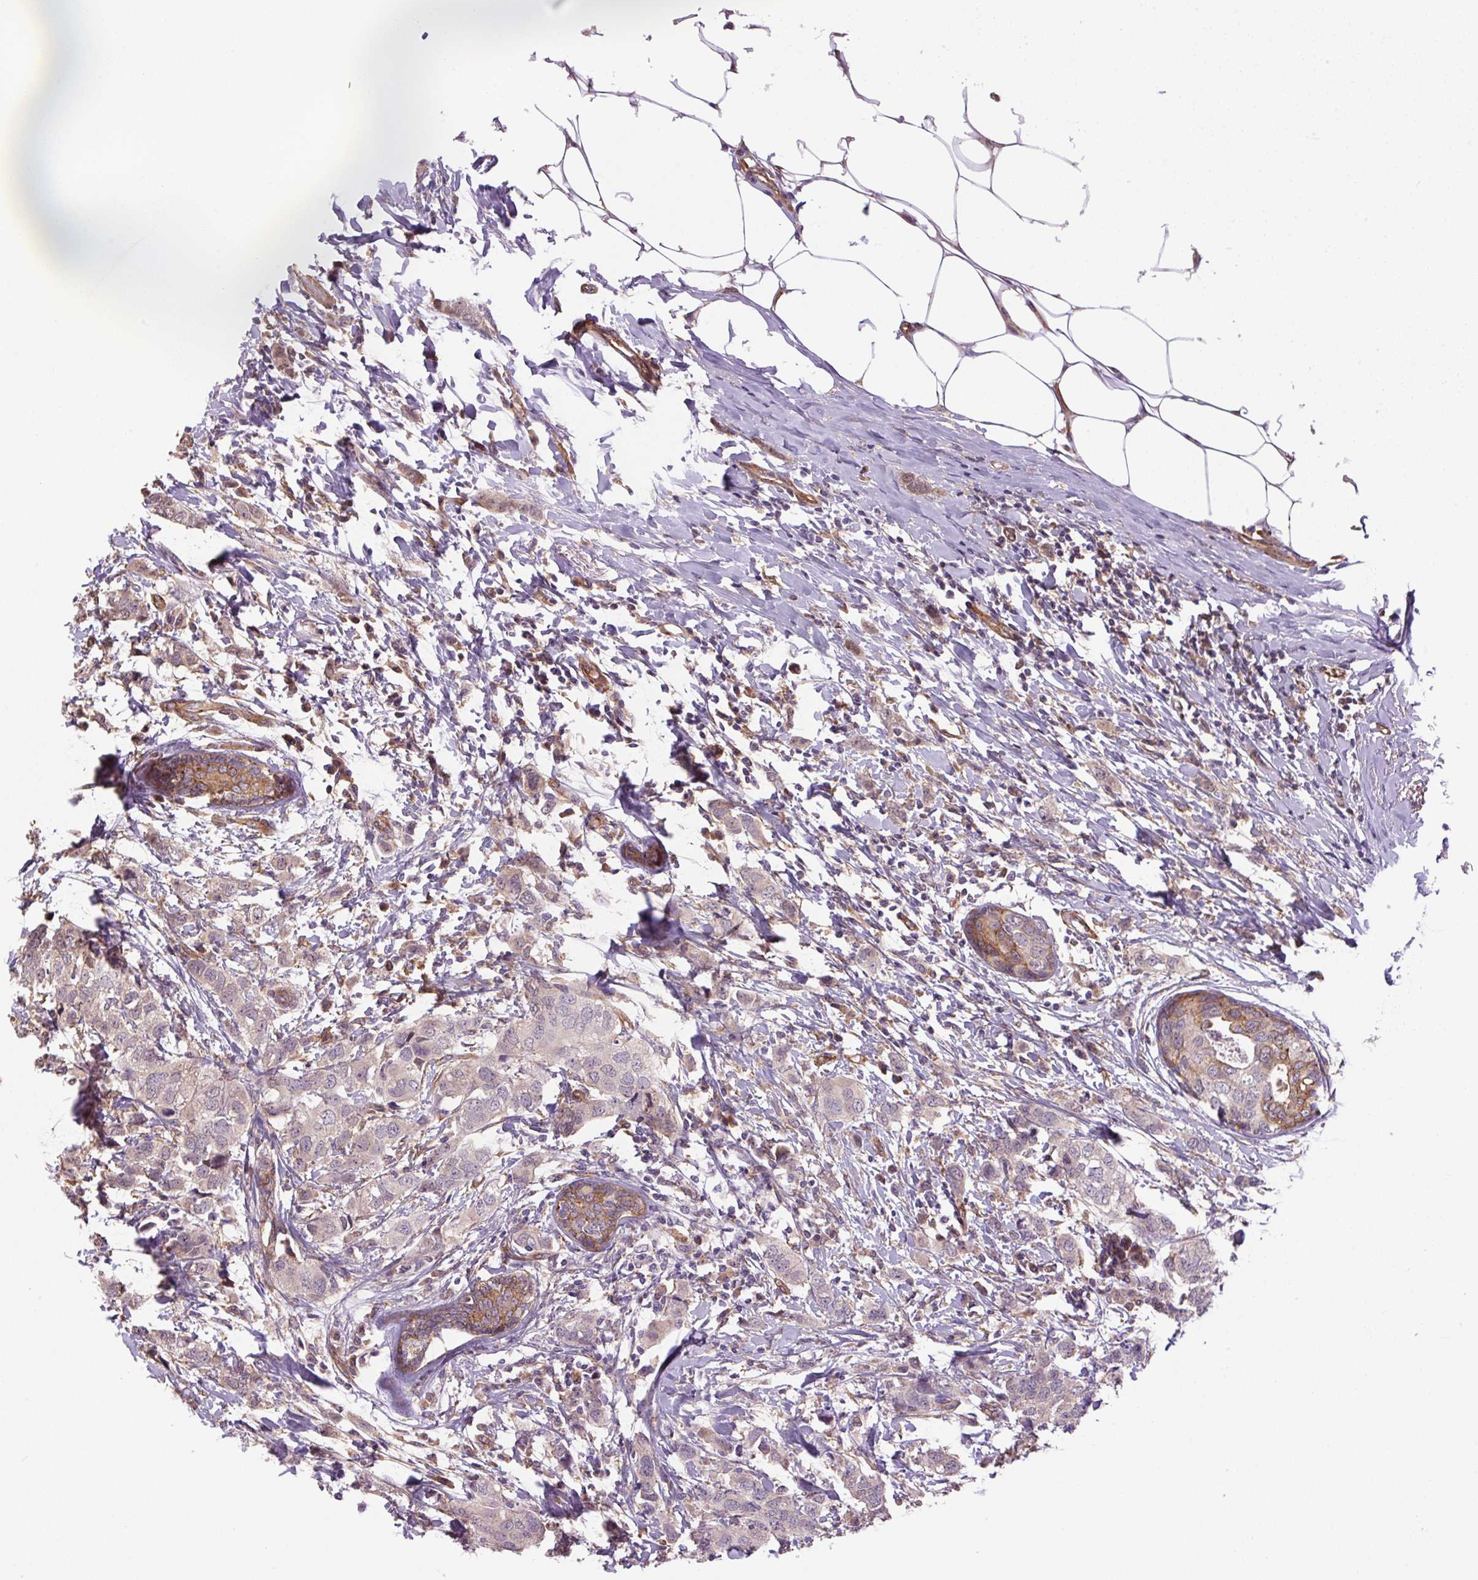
{"staining": {"intensity": "weak", "quantity": "25%-75%", "location": "cytoplasmic/membranous"}, "tissue": "breast cancer", "cell_type": "Tumor cells", "image_type": "cancer", "snomed": [{"axis": "morphology", "description": "Duct carcinoma"}, {"axis": "topography", "description": "Breast"}], "caption": "Breast cancer (intraductal carcinoma) stained with a brown dye exhibits weak cytoplasmic/membranous positive positivity in approximately 25%-75% of tumor cells.", "gene": "SEPTIN10", "patient": {"sex": "female", "age": 50}}